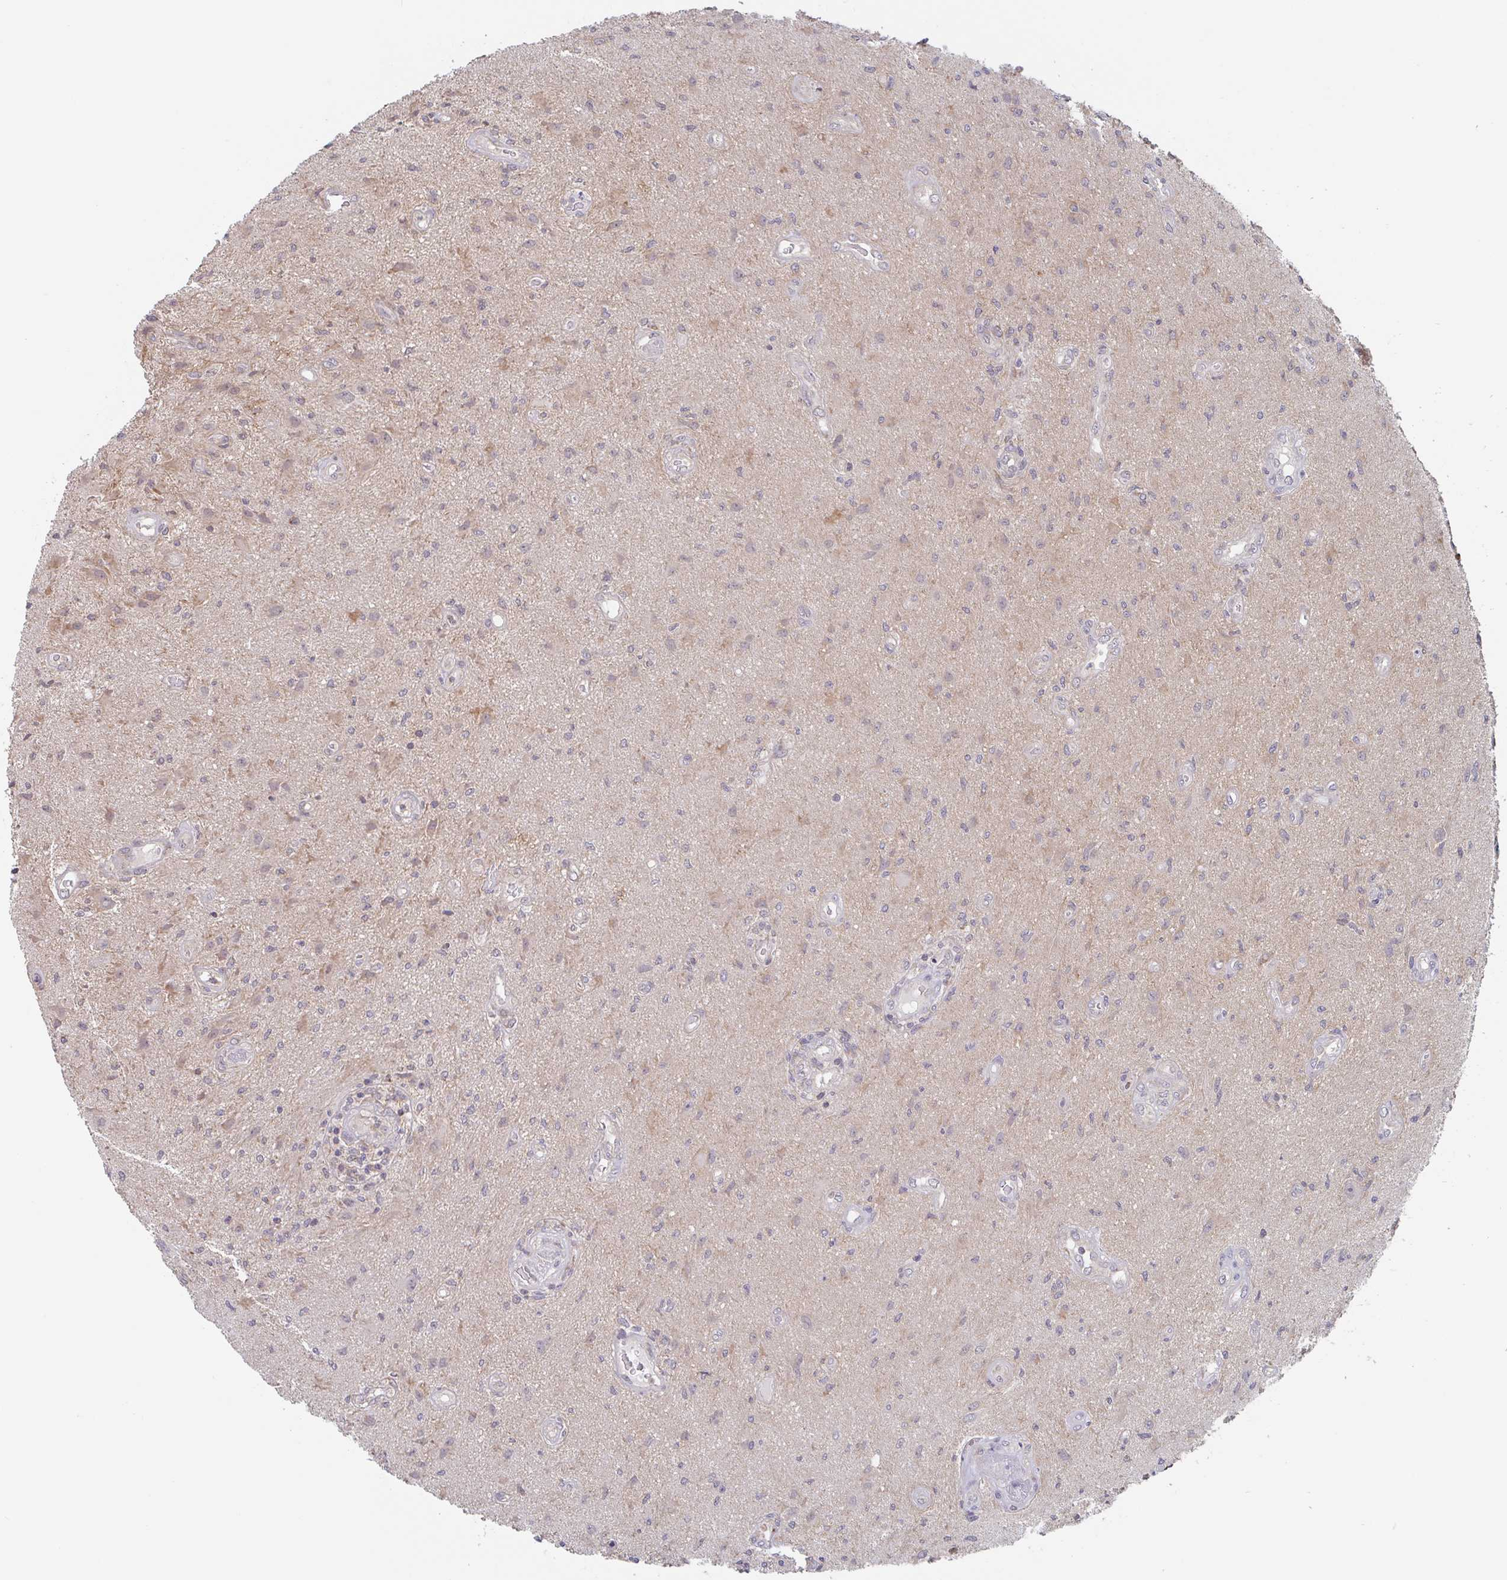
{"staining": {"intensity": "weak", "quantity": "<25%", "location": "cytoplasmic/membranous"}, "tissue": "glioma", "cell_type": "Tumor cells", "image_type": "cancer", "snomed": [{"axis": "morphology", "description": "Glioma, malignant, High grade"}, {"axis": "topography", "description": "Brain"}], "caption": "An immunohistochemistry histopathology image of glioma is shown. There is no staining in tumor cells of glioma.", "gene": "SURF1", "patient": {"sex": "male", "age": 67}}